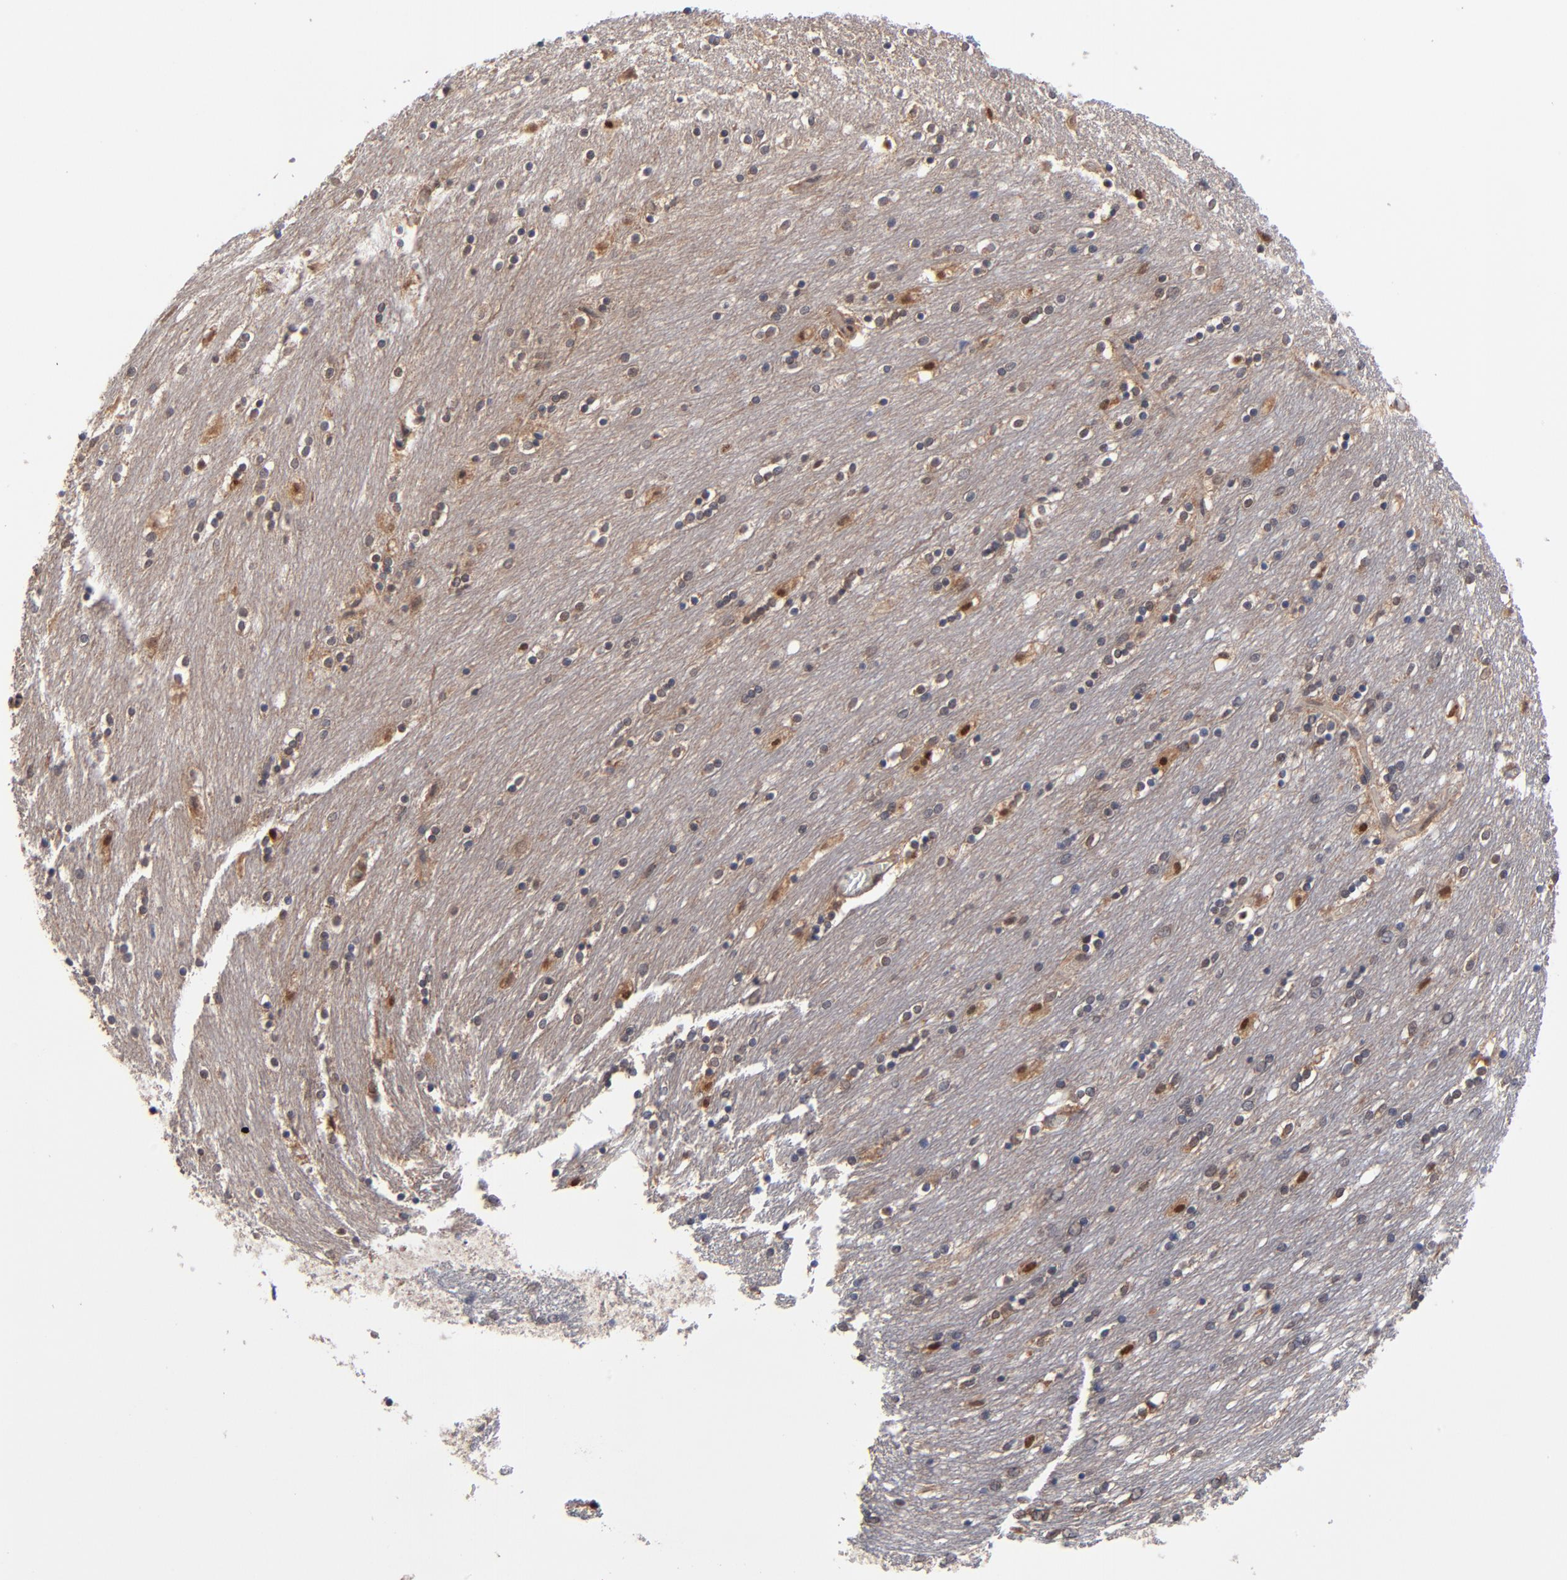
{"staining": {"intensity": "weak", "quantity": "25%-75%", "location": "cytoplasmic/membranous"}, "tissue": "caudate", "cell_type": "Glial cells", "image_type": "normal", "snomed": [{"axis": "morphology", "description": "Normal tissue, NOS"}, {"axis": "topography", "description": "Lateral ventricle wall"}], "caption": "An immunohistochemistry image of benign tissue is shown. Protein staining in brown labels weak cytoplasmic/membranous positivity in caudate within glial cells. (brown staining indicates protein expression, while blue staining denotes nuclei).", "gene": "ALG13", "patient": {"sex": "female", "age": 54}}